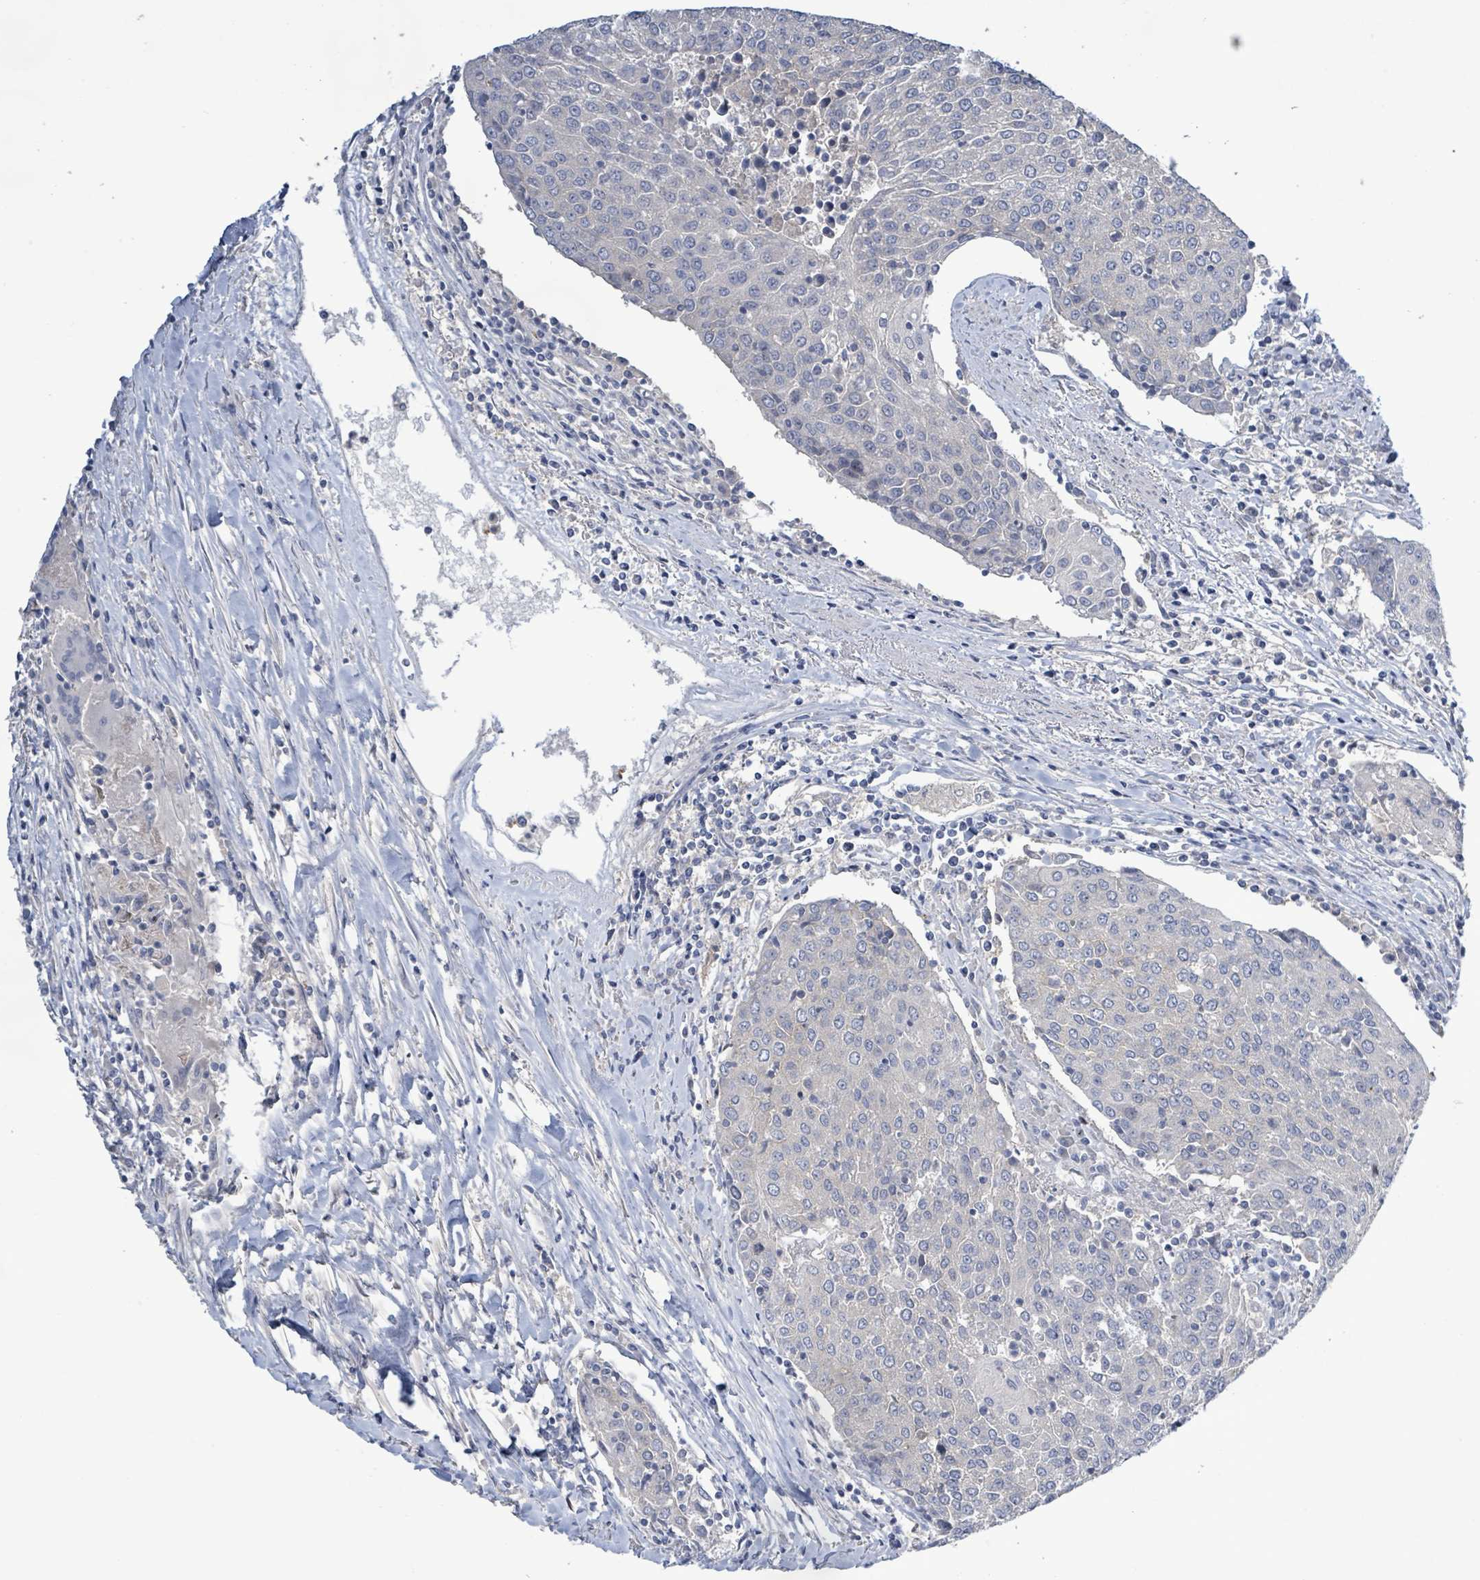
{"staining": {"intensity": "negative", "quantity": "none", "location": "none"}, "tissue": "urothelial cancer", "cell_type": "Tumor cells", "image_type": "cancer", "snomed": [{"axis": "morphology", "description": "Urothelial carcinoma, High grade"}, {"axis": "topography", "description": "Urinary bladder"}], "caption": "Immunohistochemistry of urothelial cancer reveals no expression in tumor cells.", "gene": "KRAS", "patient": {"sex": "female", "age": 85}}